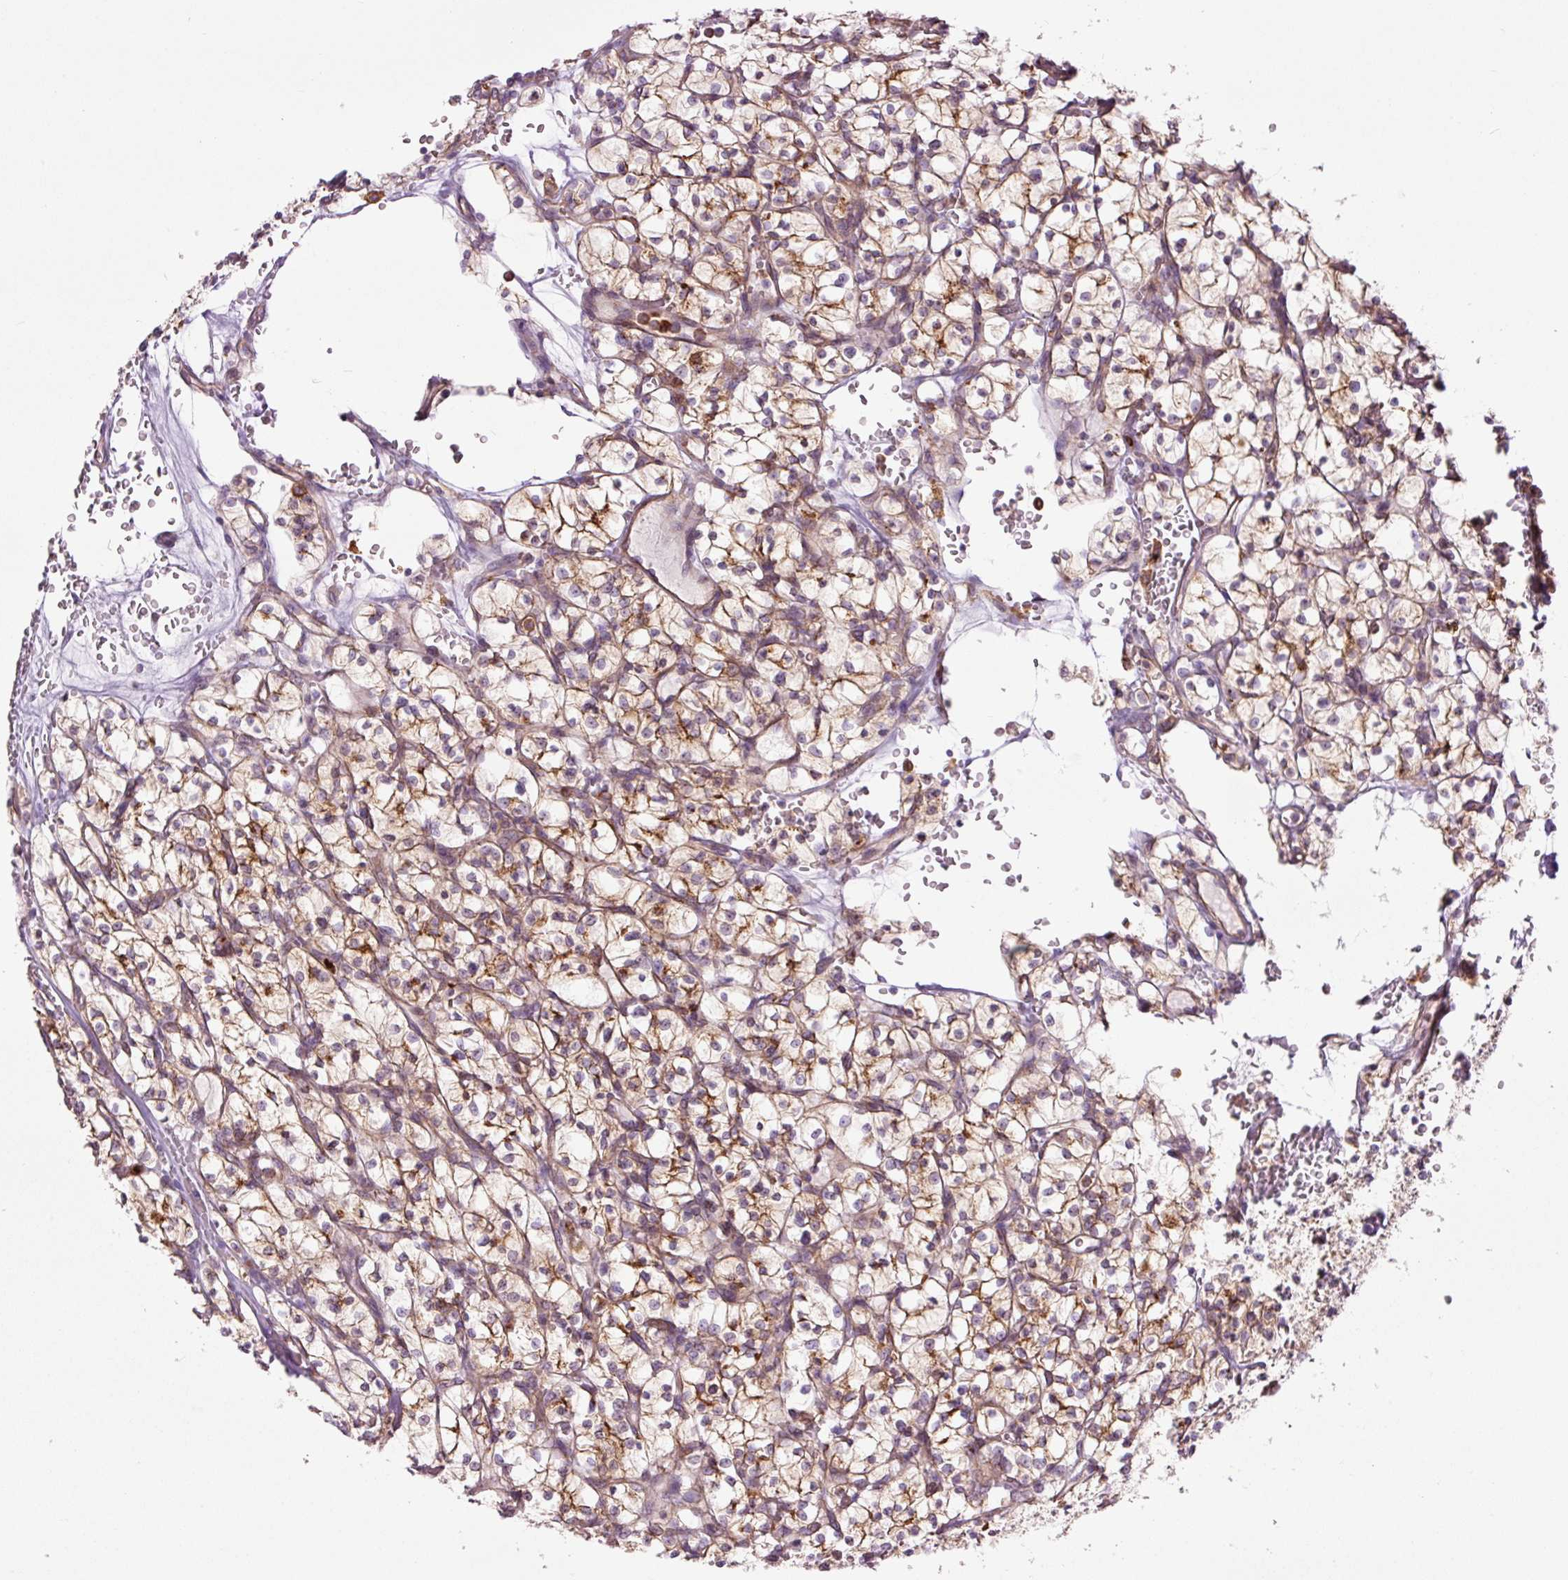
{"staining": {"intensity": "moderate", "quantity": "25%-75%", "location": "cytoplasmic/membranous"}, "tissue": "renal cancer", "cell_type": "Tumor cells", "image_type": "cancer", "snomed": [{"axis": "morphology", "description": "Adenocarcinoma, NOS"}, {"axis": "topography", "description": "Kidney"}], "caption": "Human renal cancer stained with a brown dye demonstrates moderate cytoplasmic/membranous positive expression in about 25%-75% of tumor cells.", "gene": "SH2D6", "patient": {"sex": "female", "age": 64}}